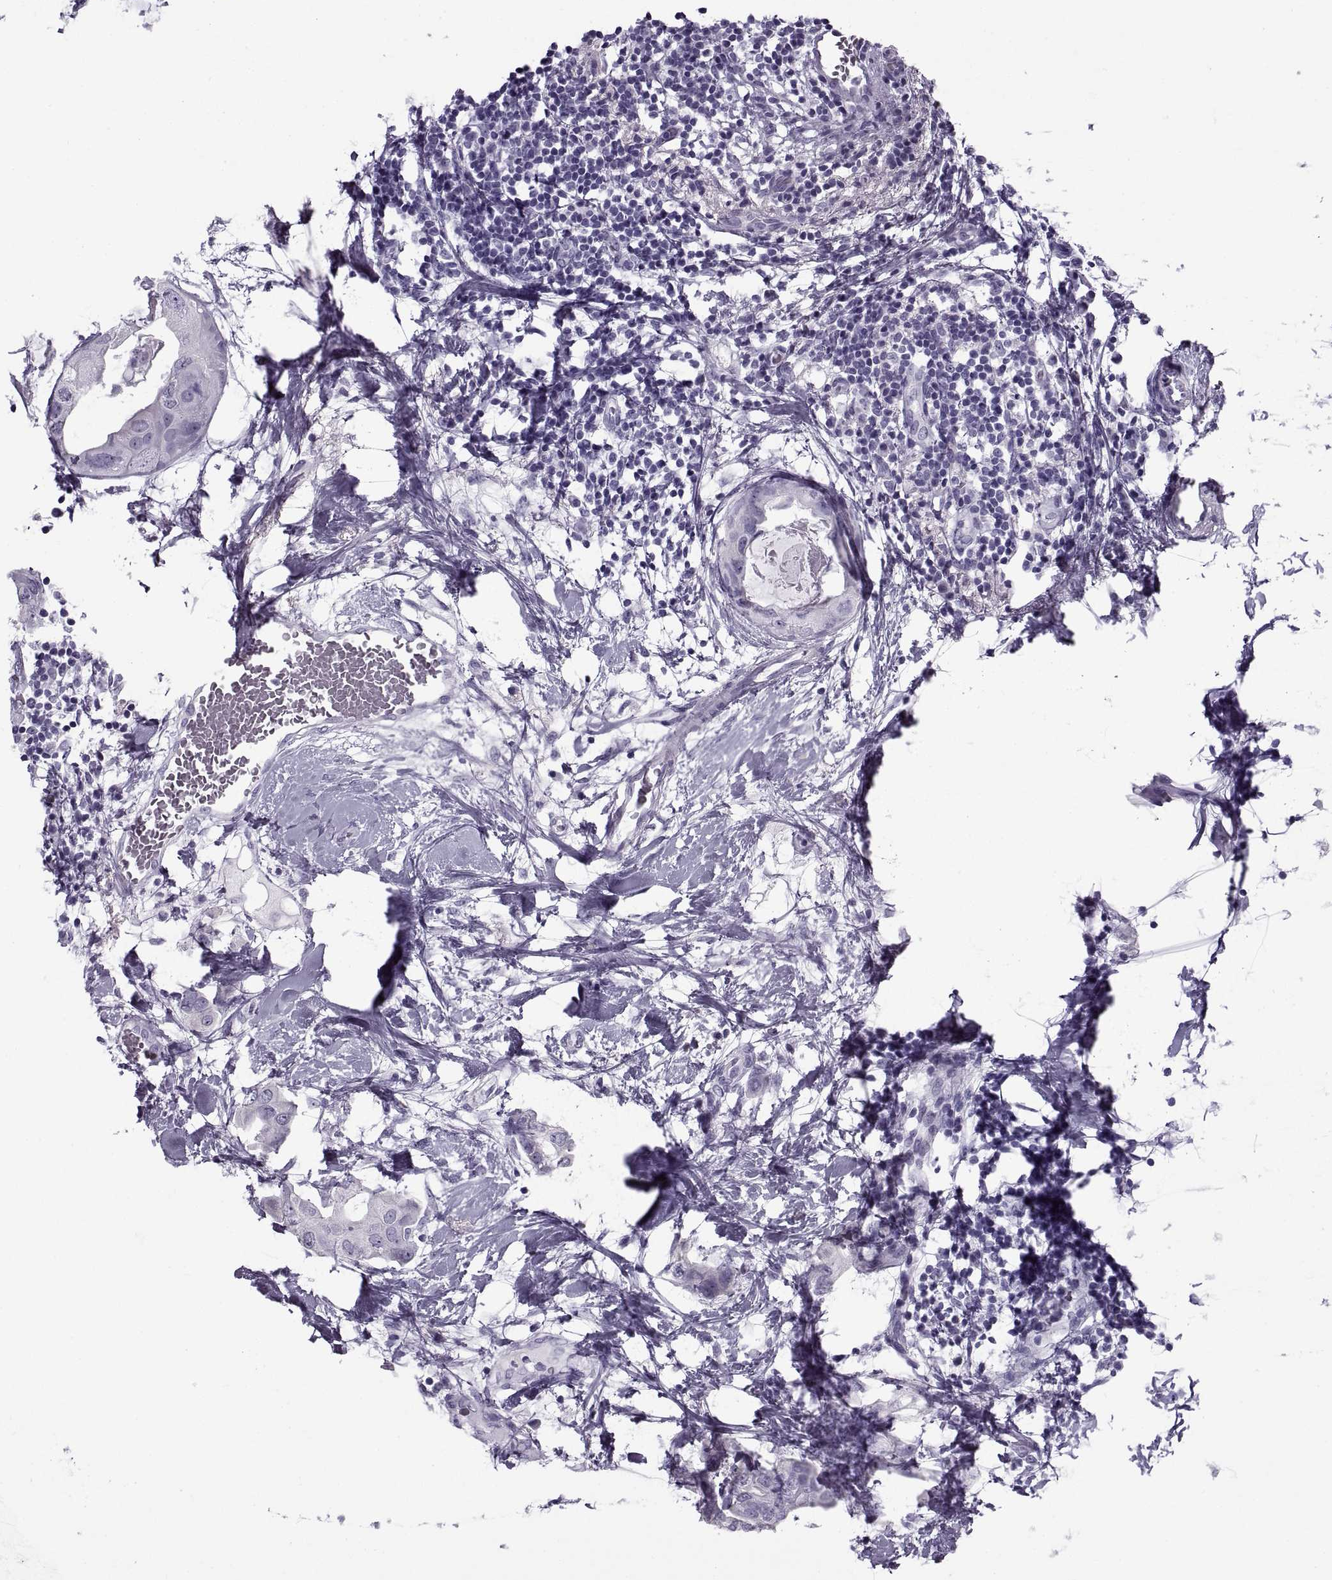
{"staining": {"intensity": "negative", "quantity": "none", "location": "none"}, "tissue": "breast cancer", "cell_type": "Tumor cells", "image_type": "cancer", "snomed": [{"axis": "morphology", "description": "Normal tissue, NOS"}, {"axis": "morphology", "description": "Duct carcinoma"}, {"axis": "topography", "description": "Breast"}], "caption": "The micrograph exhibits no staining of tumor cells in breast cancer.", "gene": "RLBP1", "patient": {"sex": "female", "age": 40}}